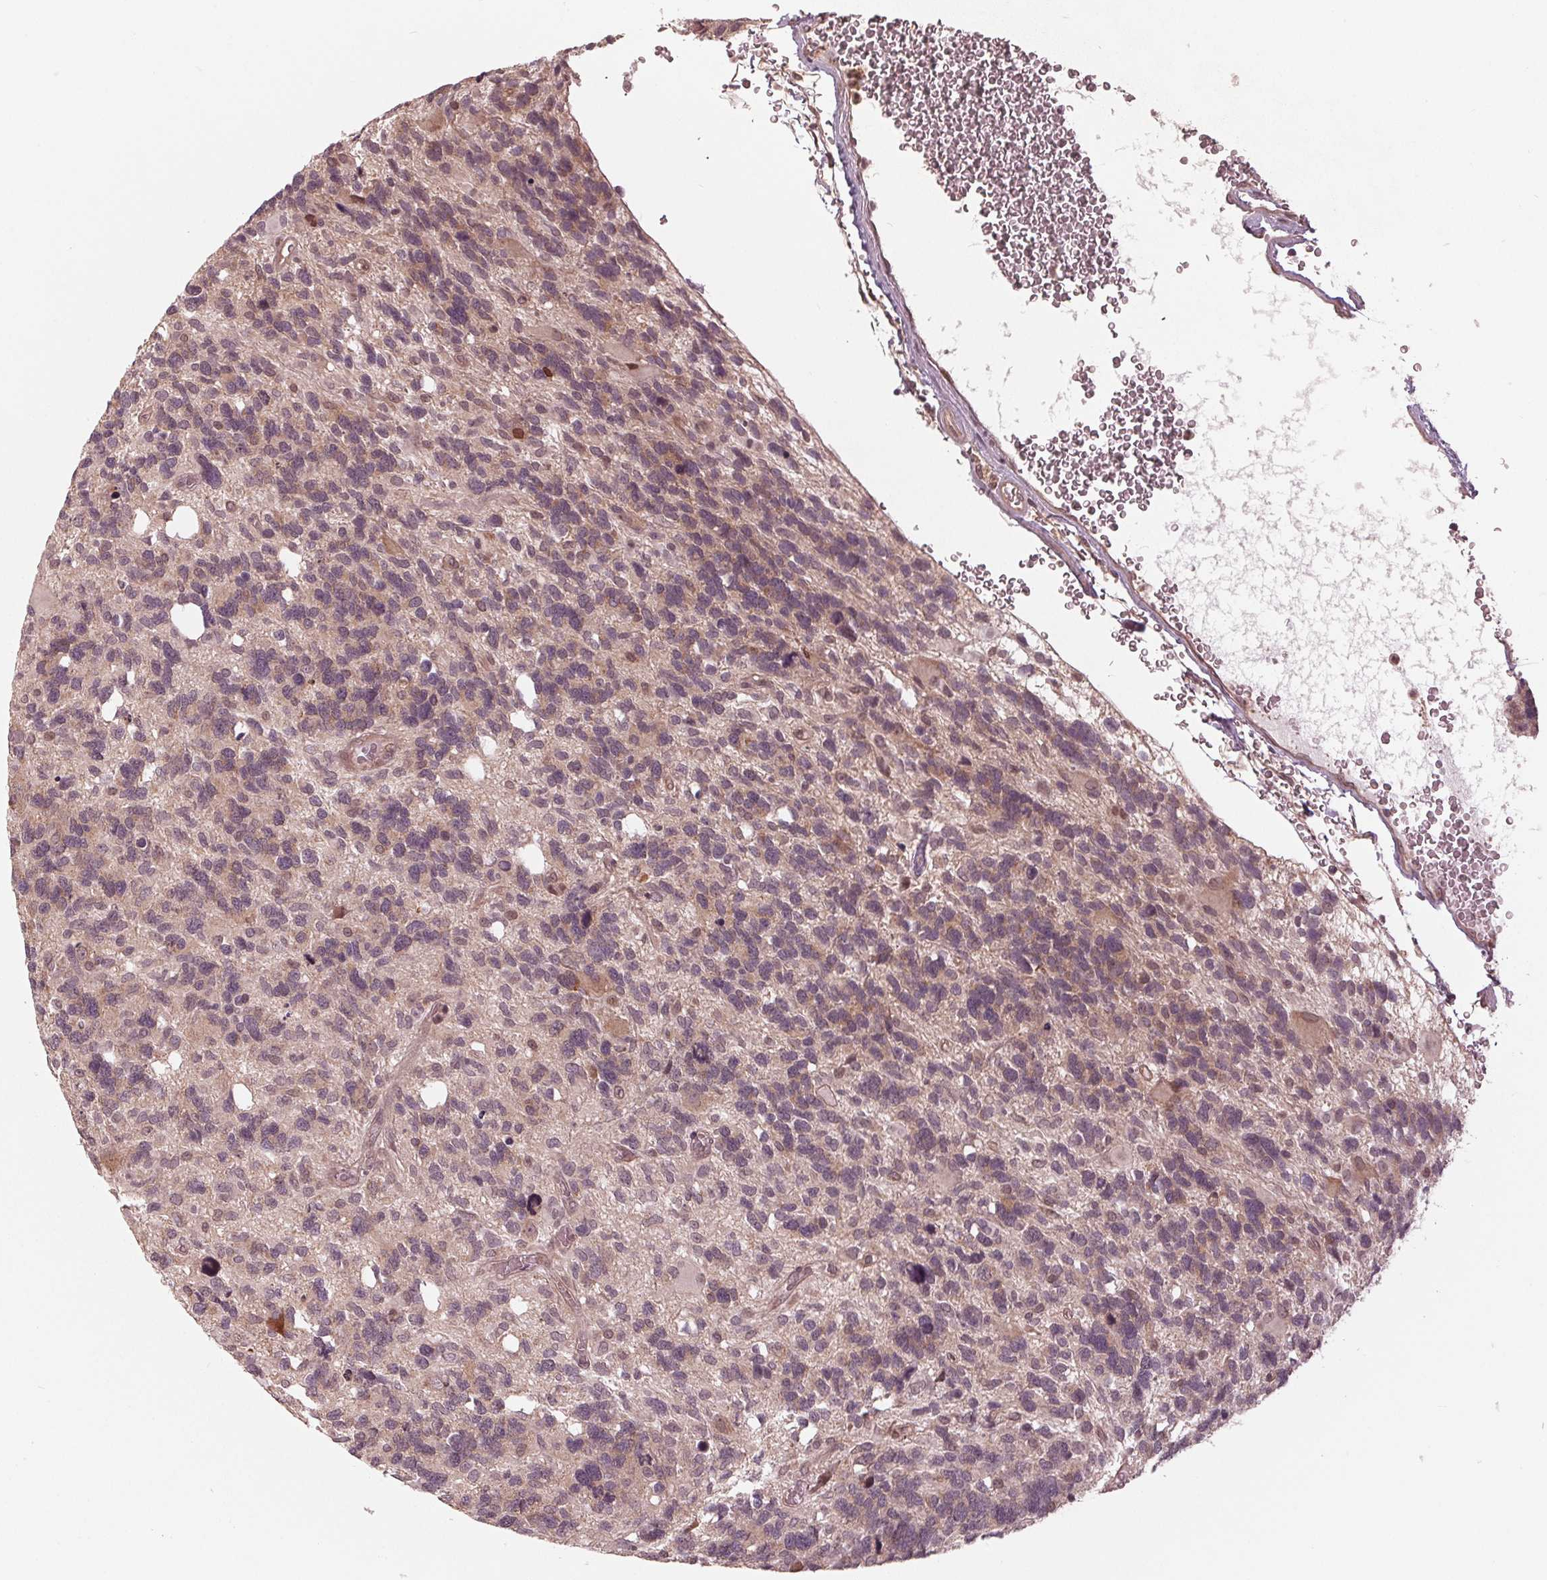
{"staining": {"intensity": "moderate", "quantity": "<25%", "location": "nuclear"}, "tissue": "glioma", "cell_type": "Tumor cells", "image_type": "cancer", "snomed": [{"axis": "morphology", "description": "Glioma, malignant, High grade"}, {"axis": "topography", "description": "Brain"}], "caption": "Immunohistochemical staining of malignant glioma (high-grade) reveals low levels of moderate nuclear protein positivity in about <25% of tumor cells. (Stains: DAB (3,3'-diaminobenzidine) in brown, nuclei in blue, Microscopy: brightfield microscopy at high magnification).", "gene": "ZNF471", "patient": {"sex": "male", "age": 49}}